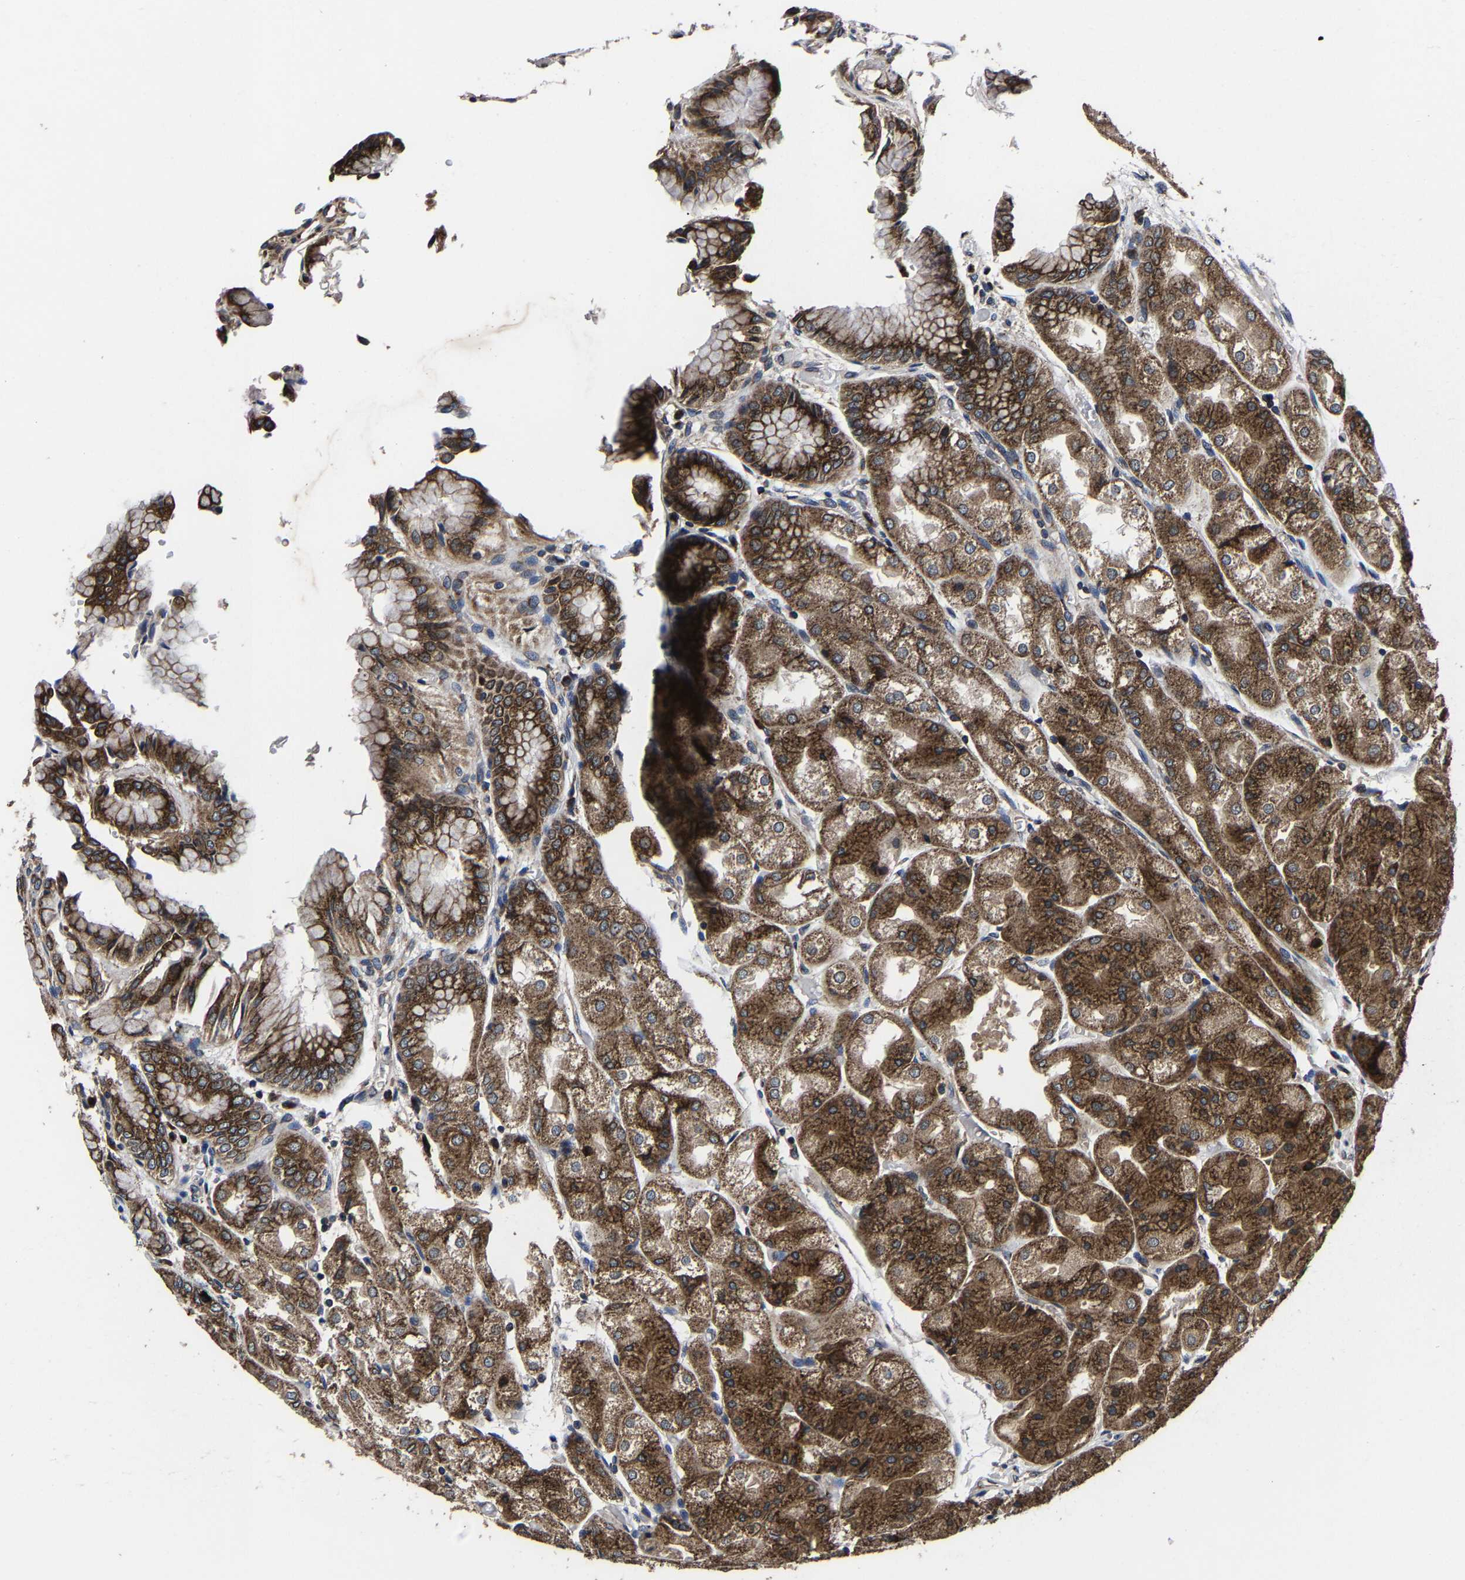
{"staining": {"intensity": "strong", "quantity": ">75%", "location": "cytoplasmic/membranous"}, "tissue": "stomach", "cell_type": "Glandular cells", "image_type": "normal", "snomed": [{"axis": "morphology", "description": "Normal tissue, NOS"}, {"axis": "topography", "description": "Stomach, upper"}], "caption": "Immunohistochemical staining of unremarkable stomach reveals high levels of strong cytoplasmic/membranous expression in approximately >75% of glandular cells.", "gene": "EBAG9", "patient": {"sex": "male", "age": 72}}